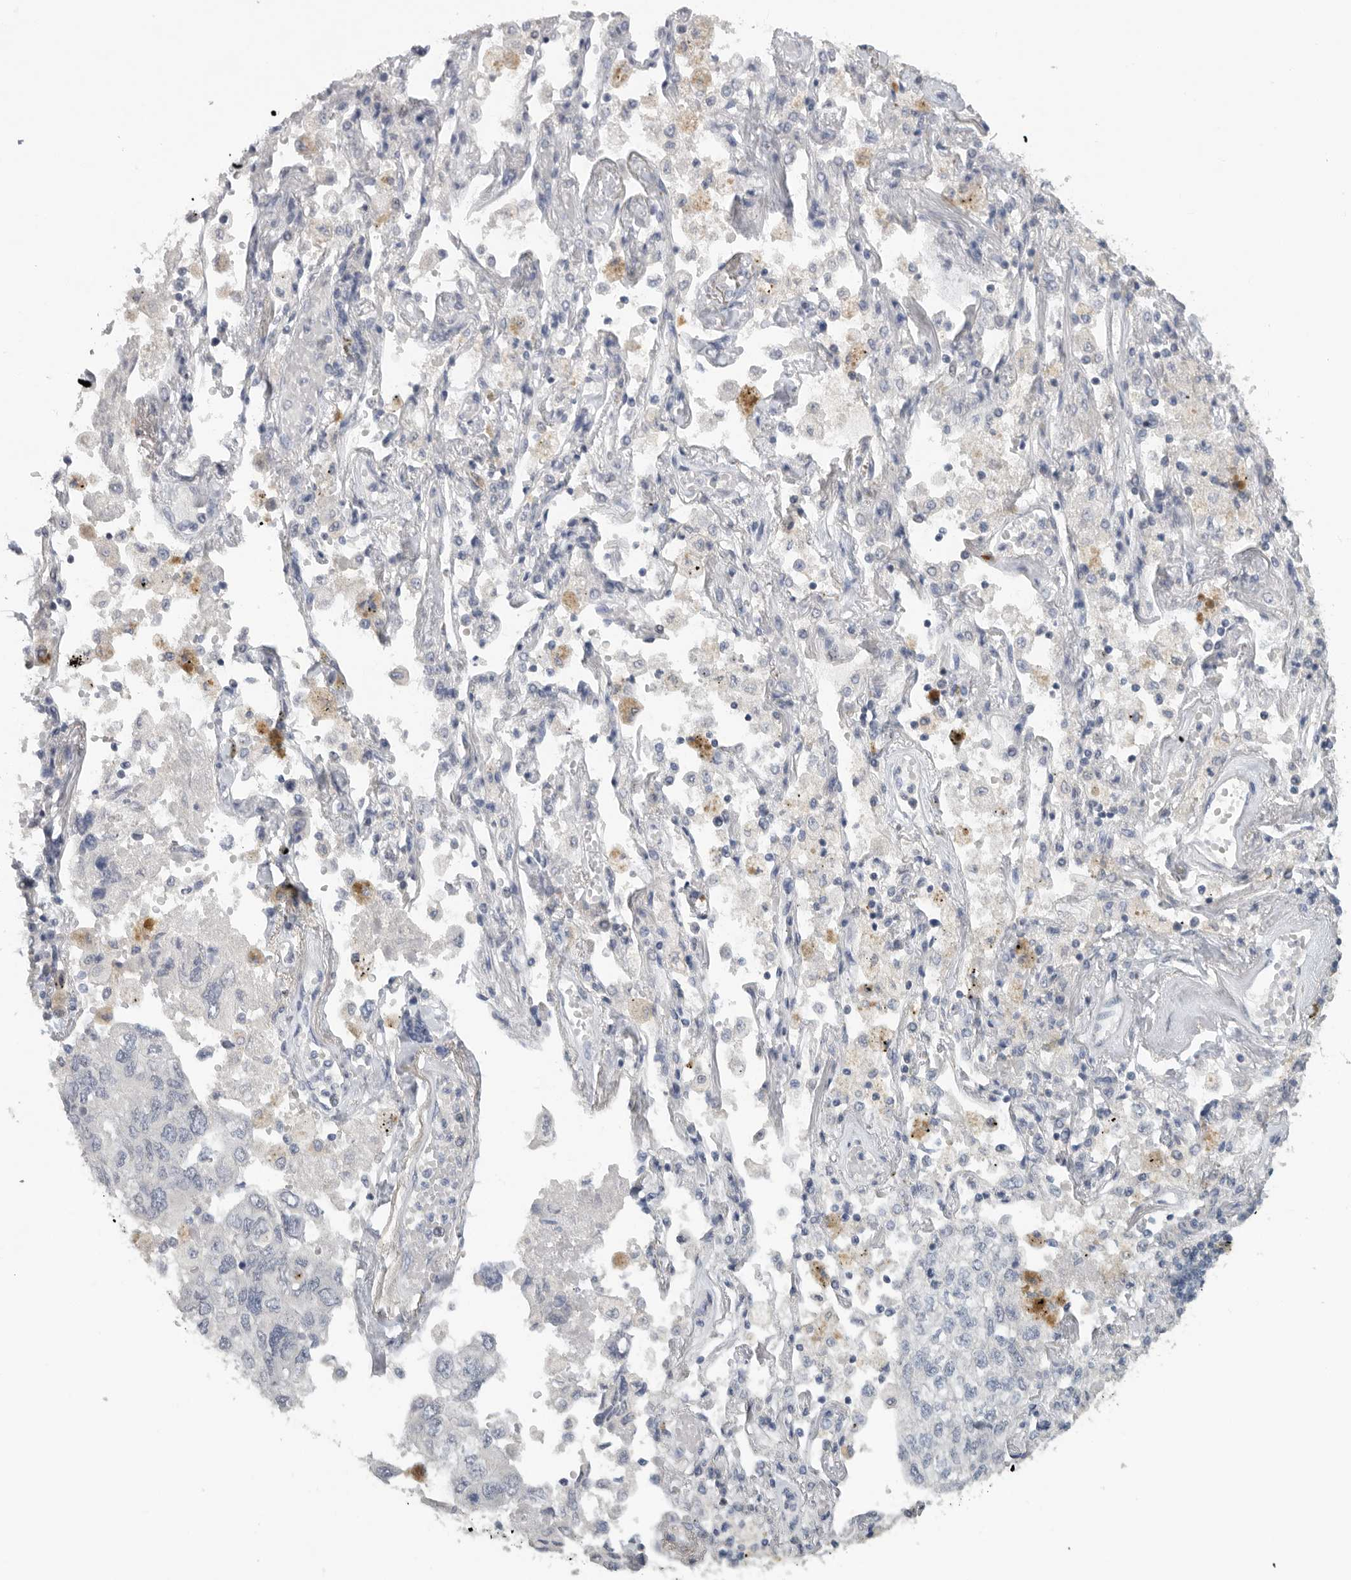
{"staining": {"intensity": "negative", "quantity": "none", "location": "none"}, "tissue": "lung cancer", "cell_type": "Tumor cells", "image_type": "cancer", "snomed": [{"axis": "morphology", "description": "Adenocarcinoma, NOS"}, {"axis": "topography", "description": "Lung"}], "caption": "A histopathology image of lung adenocarcinoma stained for a protein reveals no brown staining in tumor cells.", "gene": "REG4", "patient": {"sex": "male", "age": 63}}